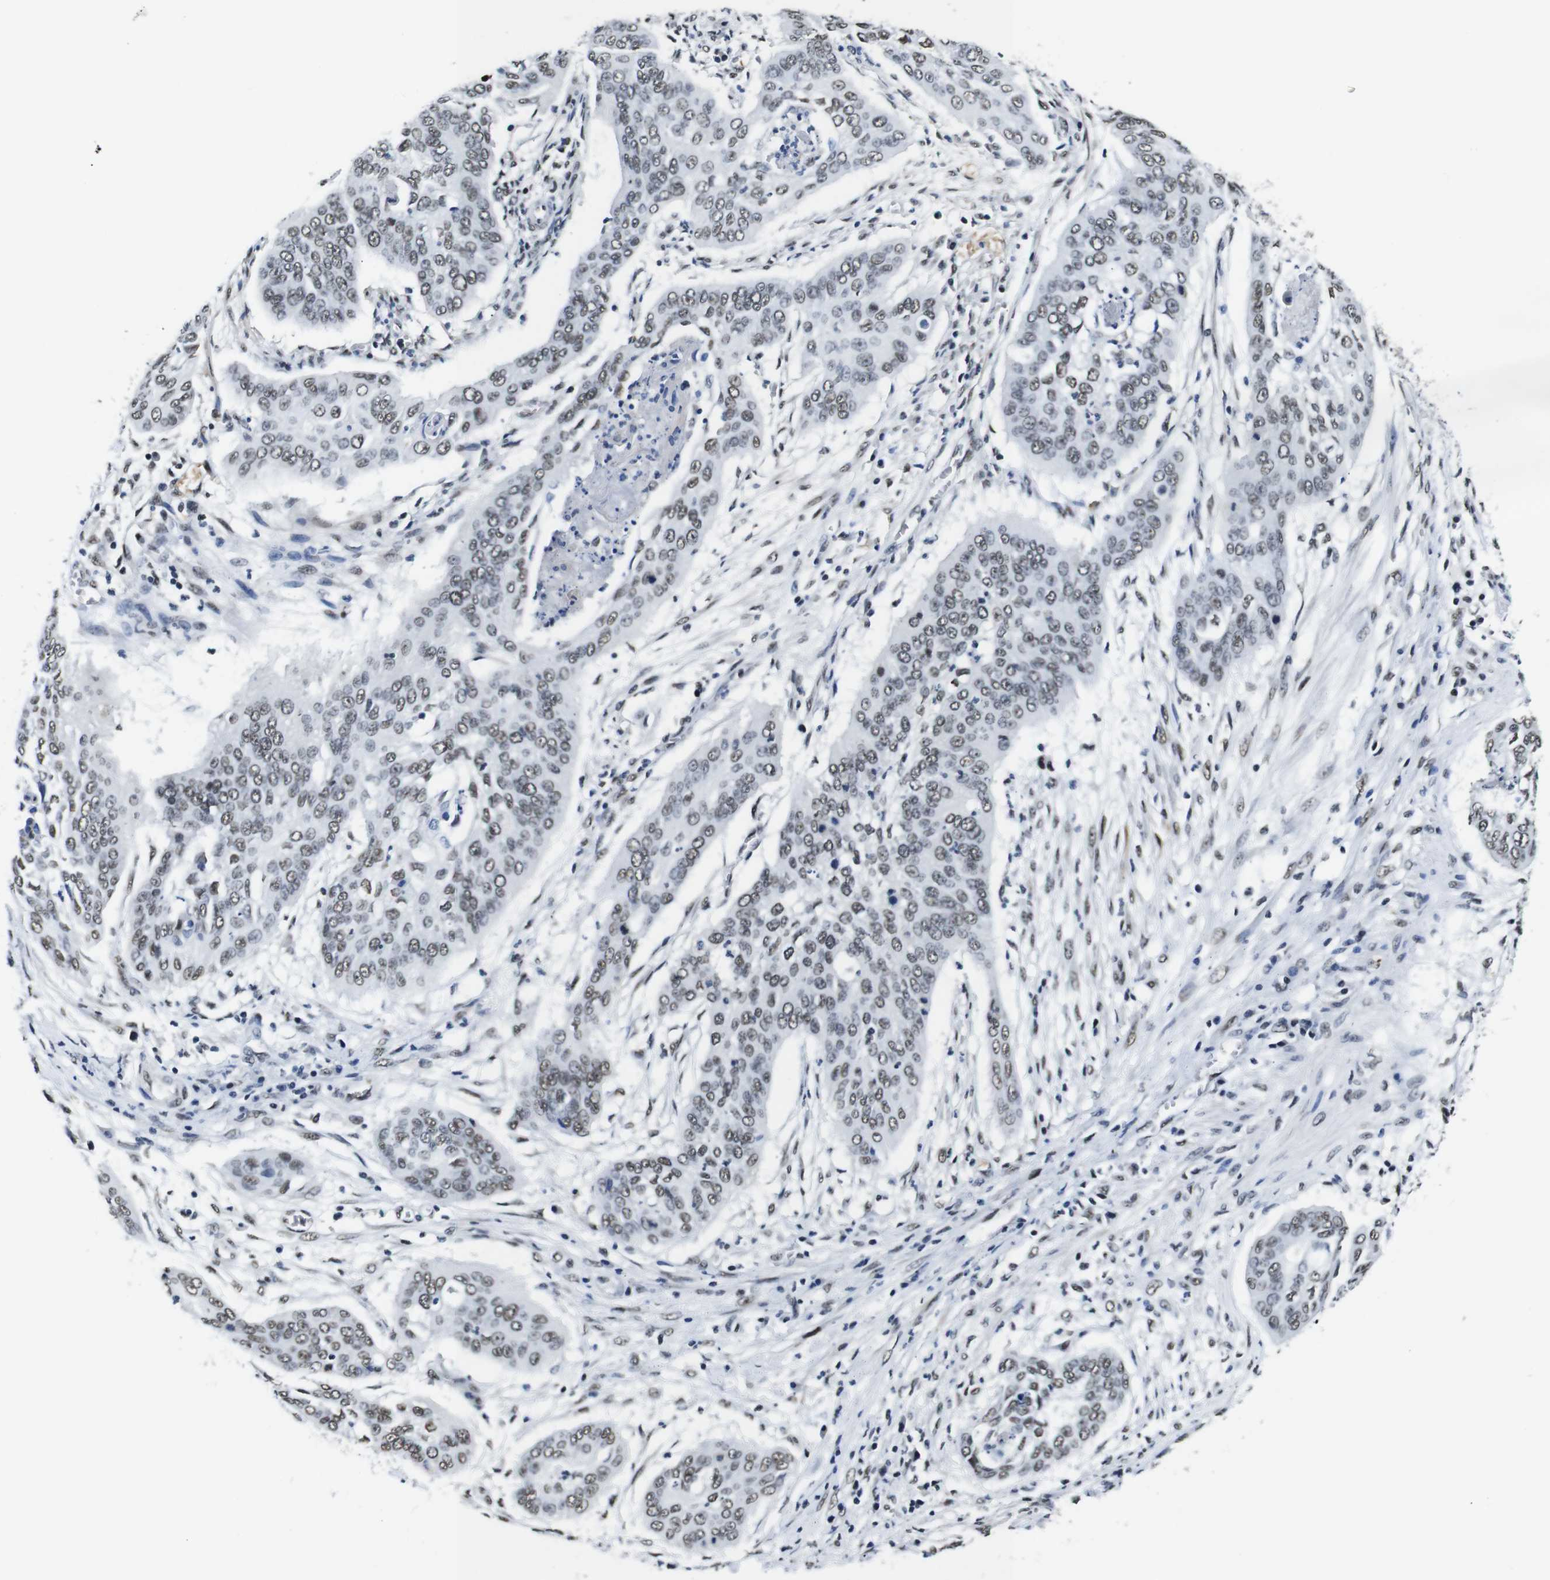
{"staining": {"intensity": "weak", "quantity": ">75%", "location": "nuclear"}, "tissue": "cervical cancer", "cell_type": "Tumor cells", "image_type": "cancer", "snomed": [{"axis": "morphology", "description": "Squamous cell carcinoma, NOS"}, {"axis": "topography", "description": "Cervix"}], "caption": "Protein staining of cervical cancer (squamous cell carcinoma) tissue demonstrates weak nuclear positivity in approximately >75% of tumor cells.", "gene": "ILDR2", "patient": {"sex": "female", "age": 39}}